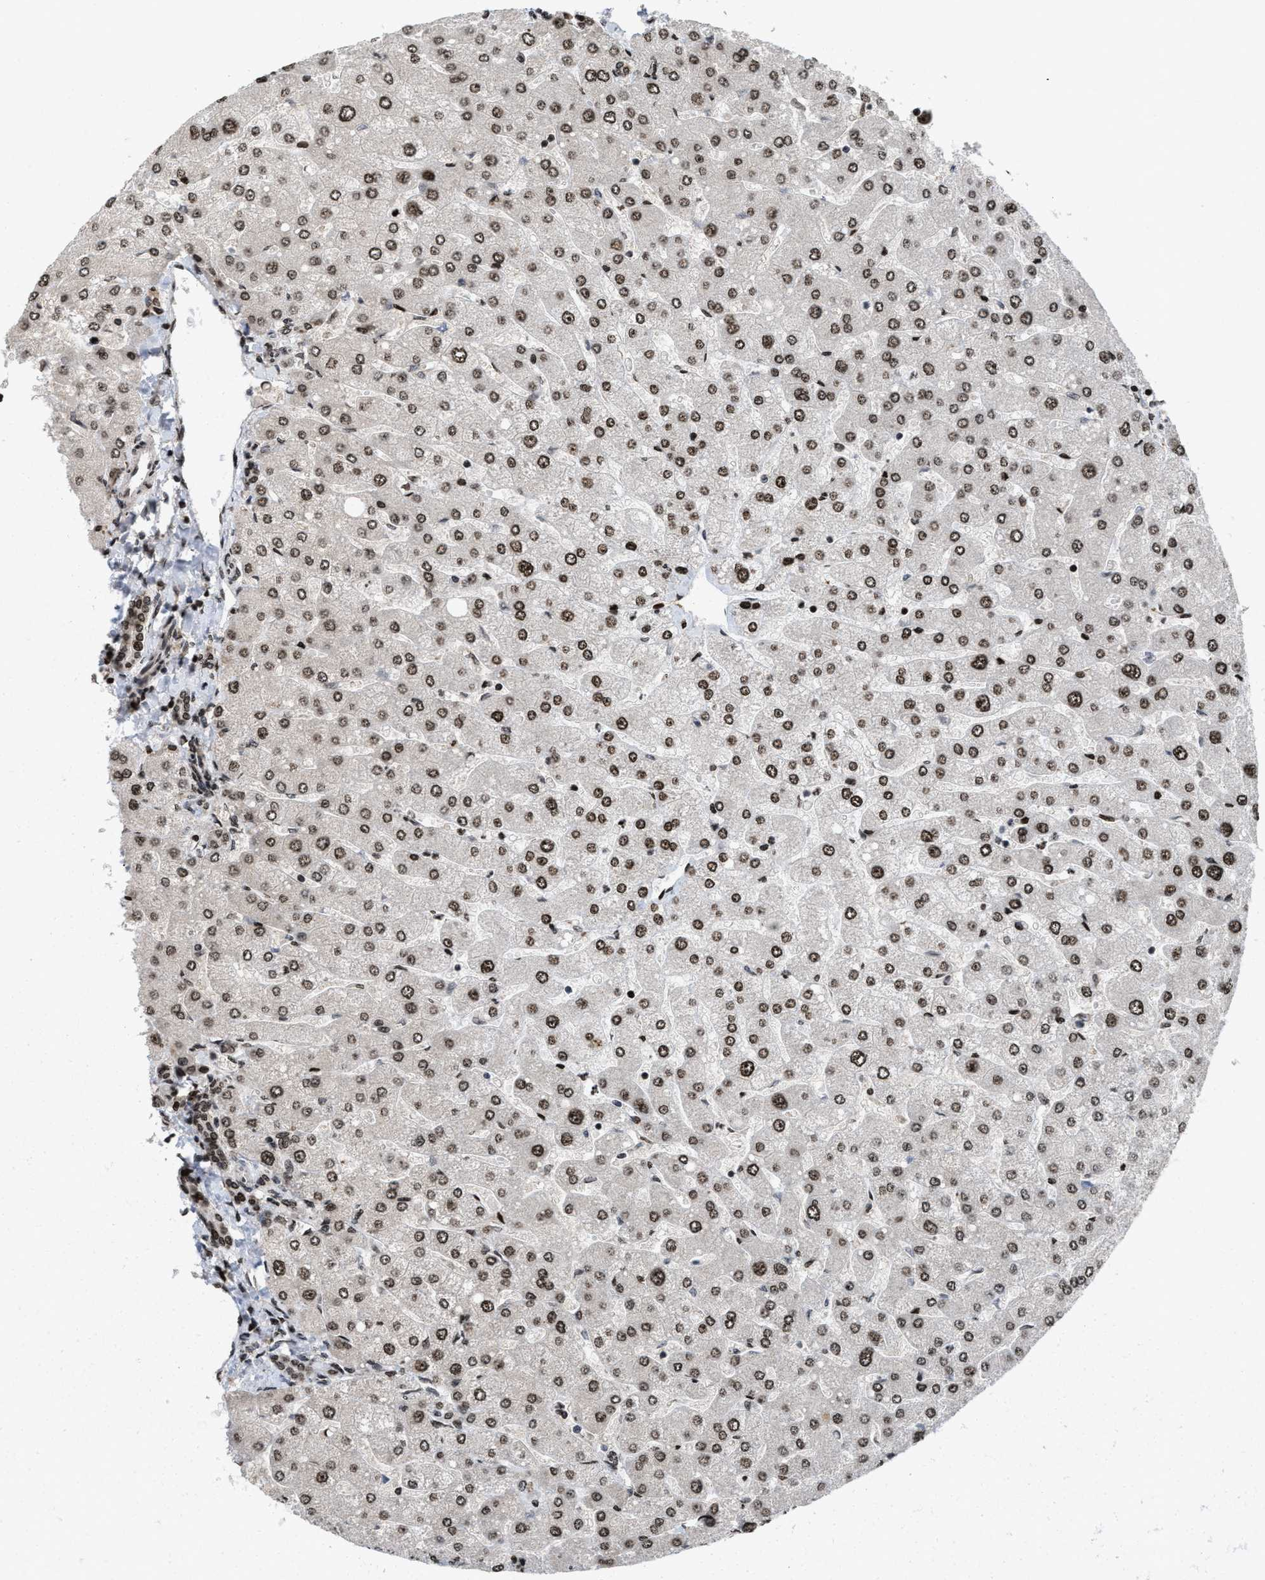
{"staining": {"intensity": "moderate", "quantity": "25%-75%", "location": "nuclear"}, "tissue": "liver", "cell_type": "Cholangiocytes", "image_type": "normal", "snomed": [{"axis": "morphology", "description": "Normal tissue, NOS"}, {"axis": "topography", "description": "Liver"}], "caption": "The photomicrograph displays staining of benign liver, revealing moderate nuclear protein expression (brown color) within cholangiocytes.", "gene": "PDZD2", "patient": {"sex": "male", "age": 55}}